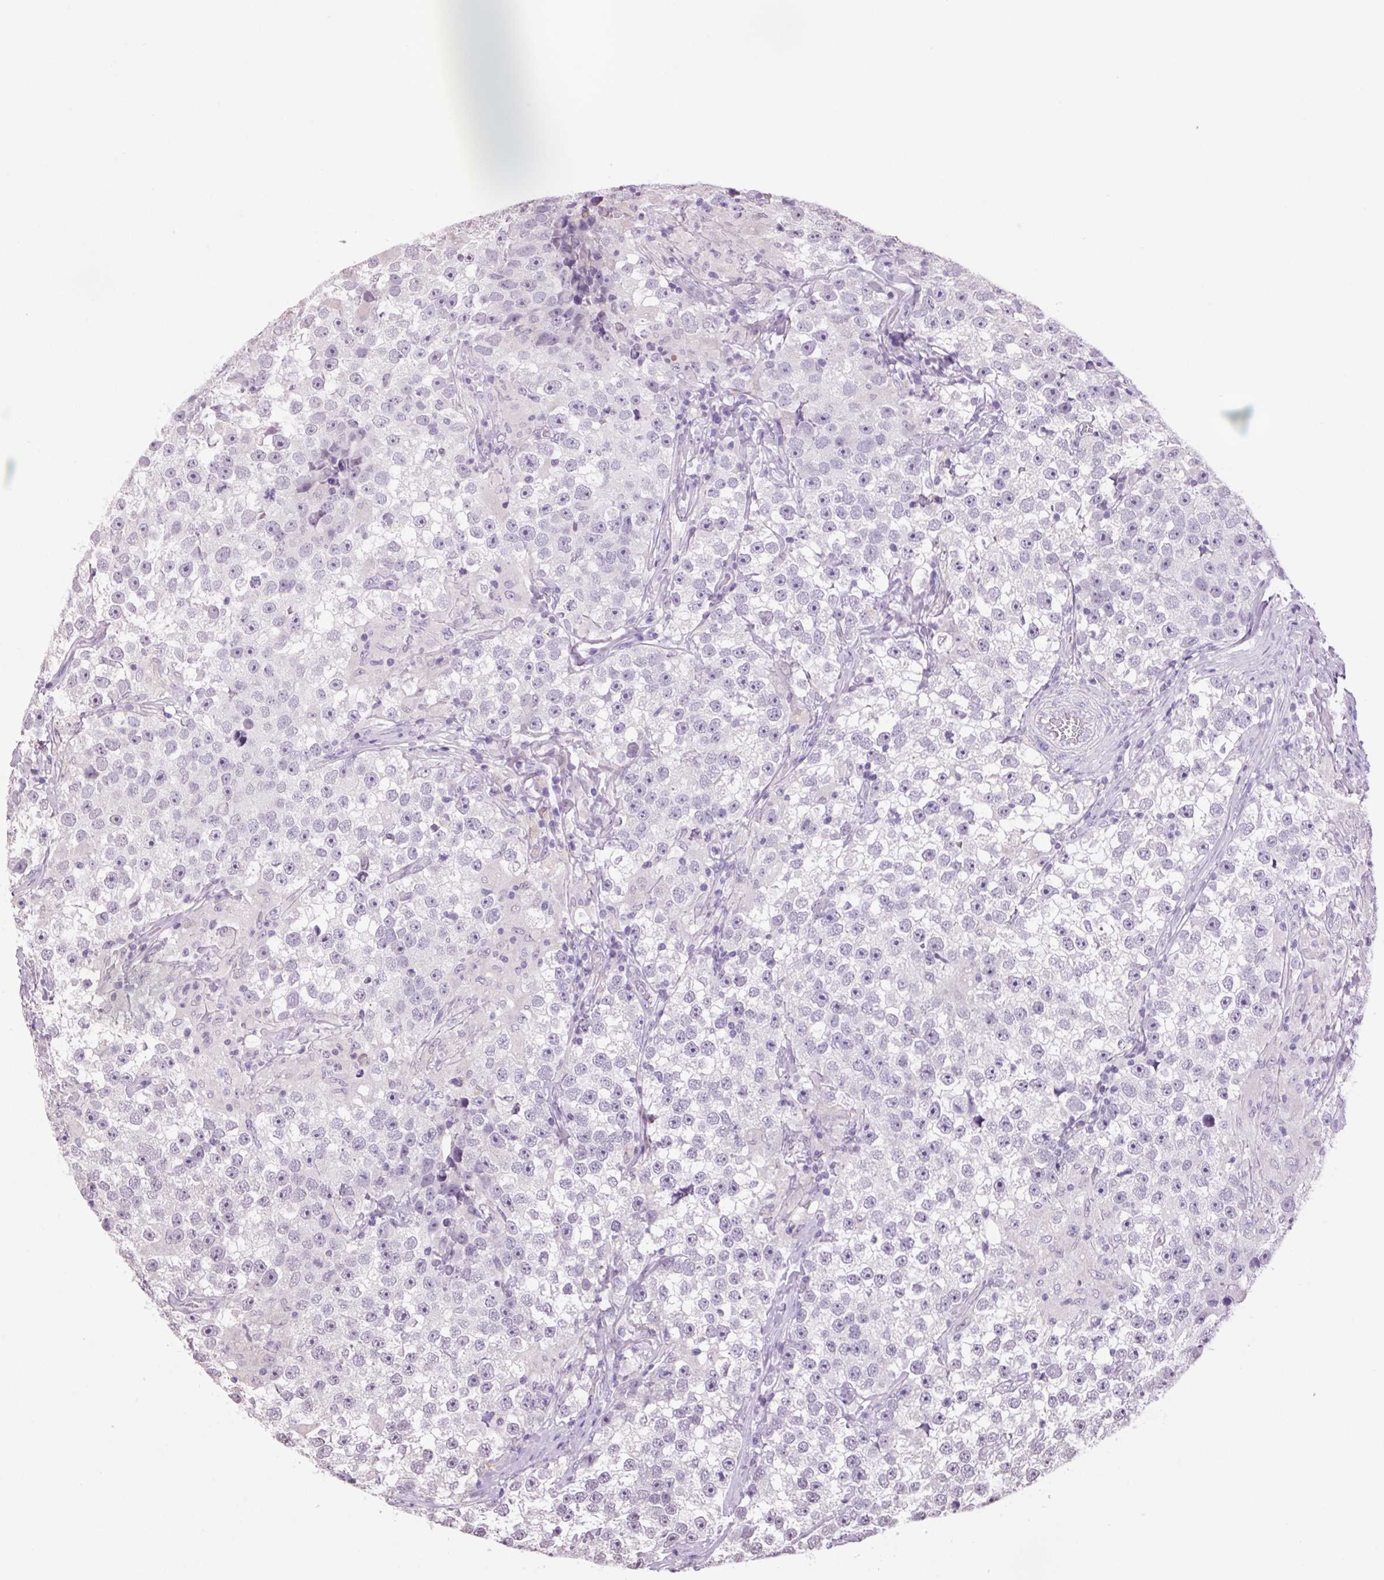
{"staining": {"intensity": "negative", "quantity": "none", "location": "none"}, "tissue": "testis cancer", "cell_type": "Tumor cells", "image_type": "cancer", "snomed": [{"axis": "morphology", "description": "Seminoma, NOS"}, {"axis": "topography", "description": "Testis"}], "caption": "Tumor cells show no significant expression in testis cancer.", "gene": "VWA3B", "patient": {"sex": "male", "age": 46}}